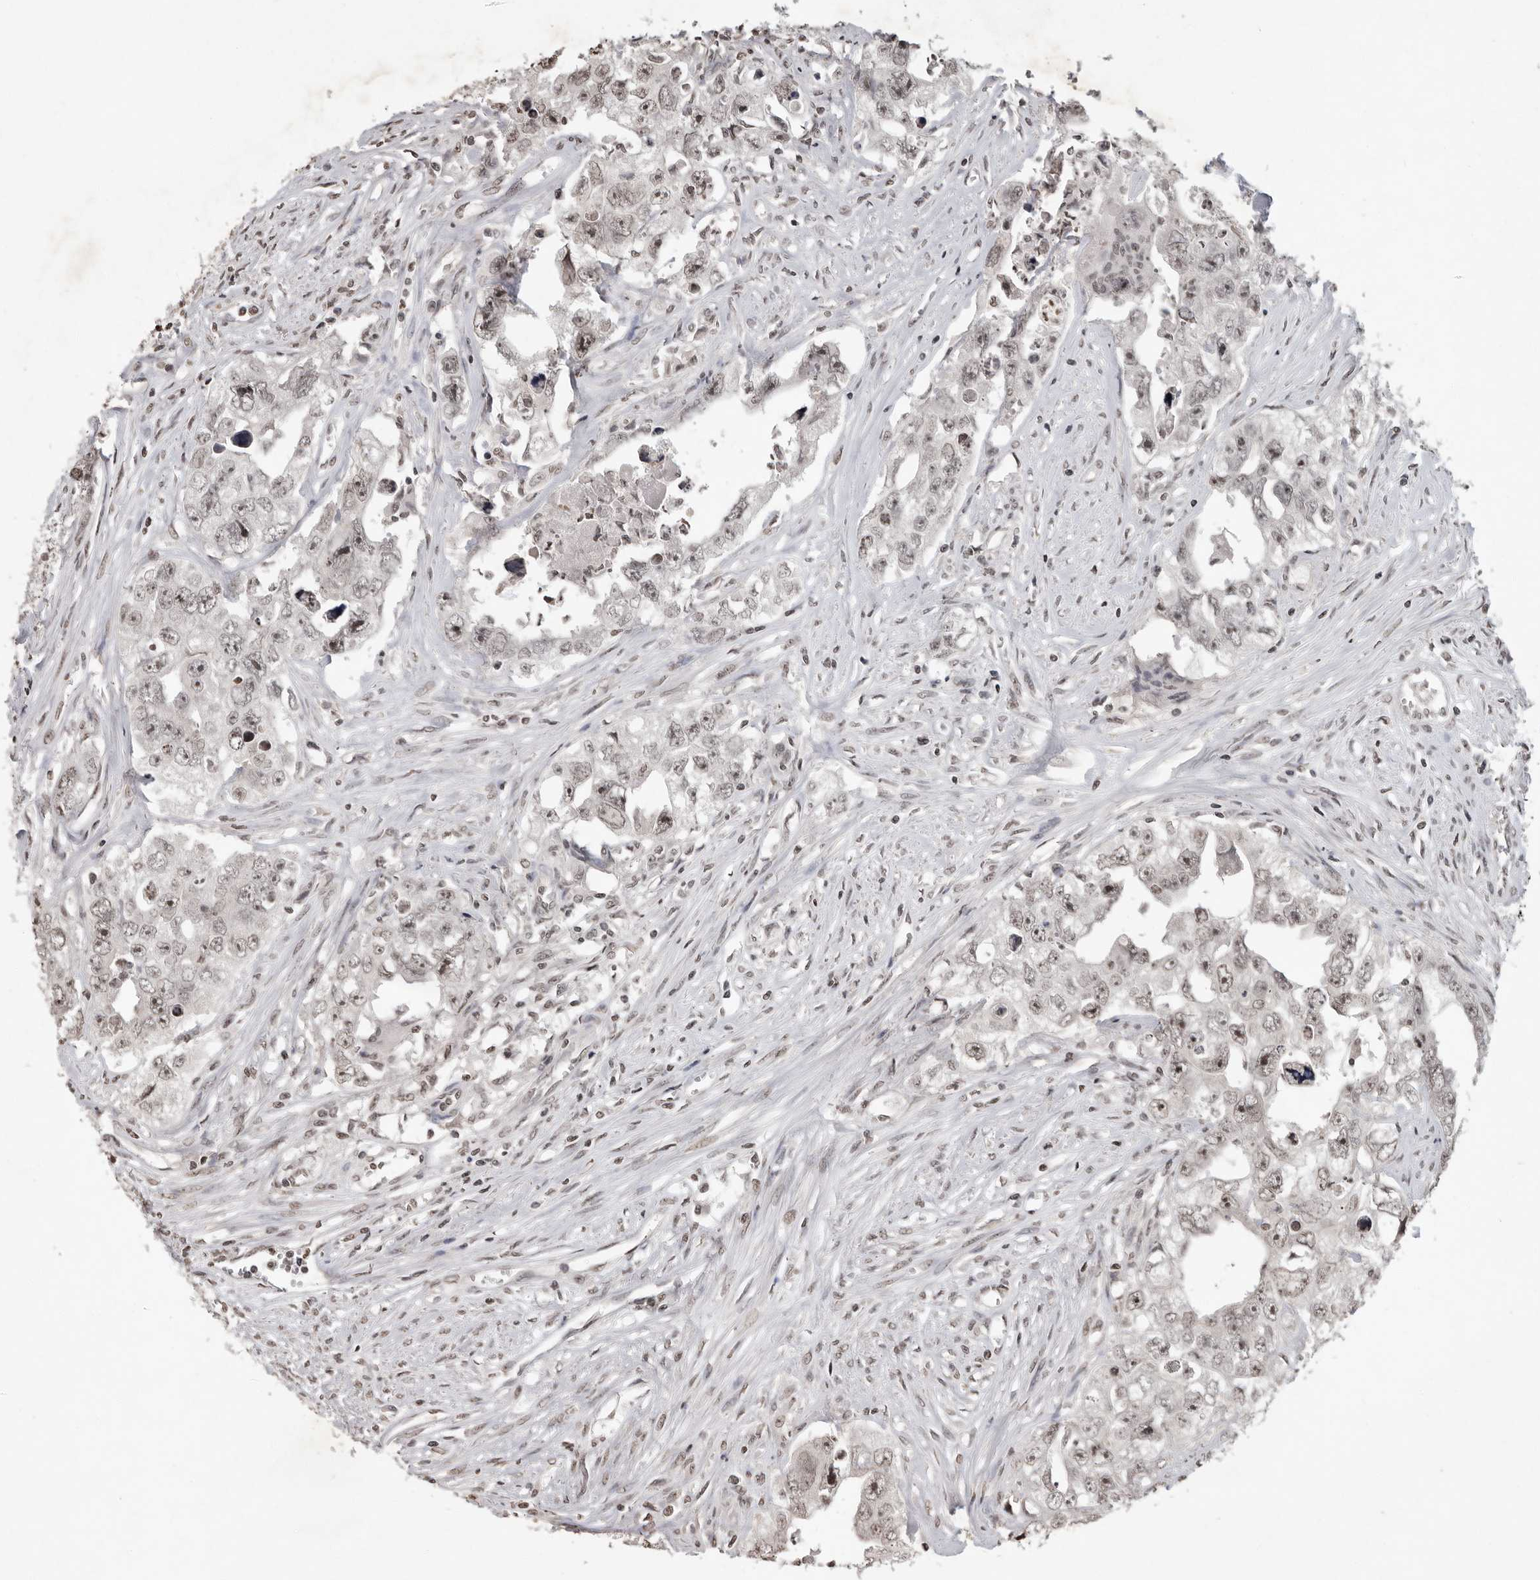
{"staining": {"intensity": "weak", "quantity": "25%-75%", "location": "nuclear"}, "tissue": "testis cancer", "cell_type": "Tumor cells", "image_type": "cancer", "snomed": [{"axis": "morphology", "description": "Seminoma, NOS"}, {"axis": "morphology", "description": "Carcinoma, Embryonal, NOS"}, {"axis": "topography", "description": "Testis"}], "caption": "An immunohistochemistry (IHC) photomicrograph of tumor tissue is shown. Protein staining in brown labels weak nuclear positivity in testis cancer (embryonal carcinoma) within tumor cells.", "gene": "WDR45", "patient": {"sex": "male", "age": 43}}